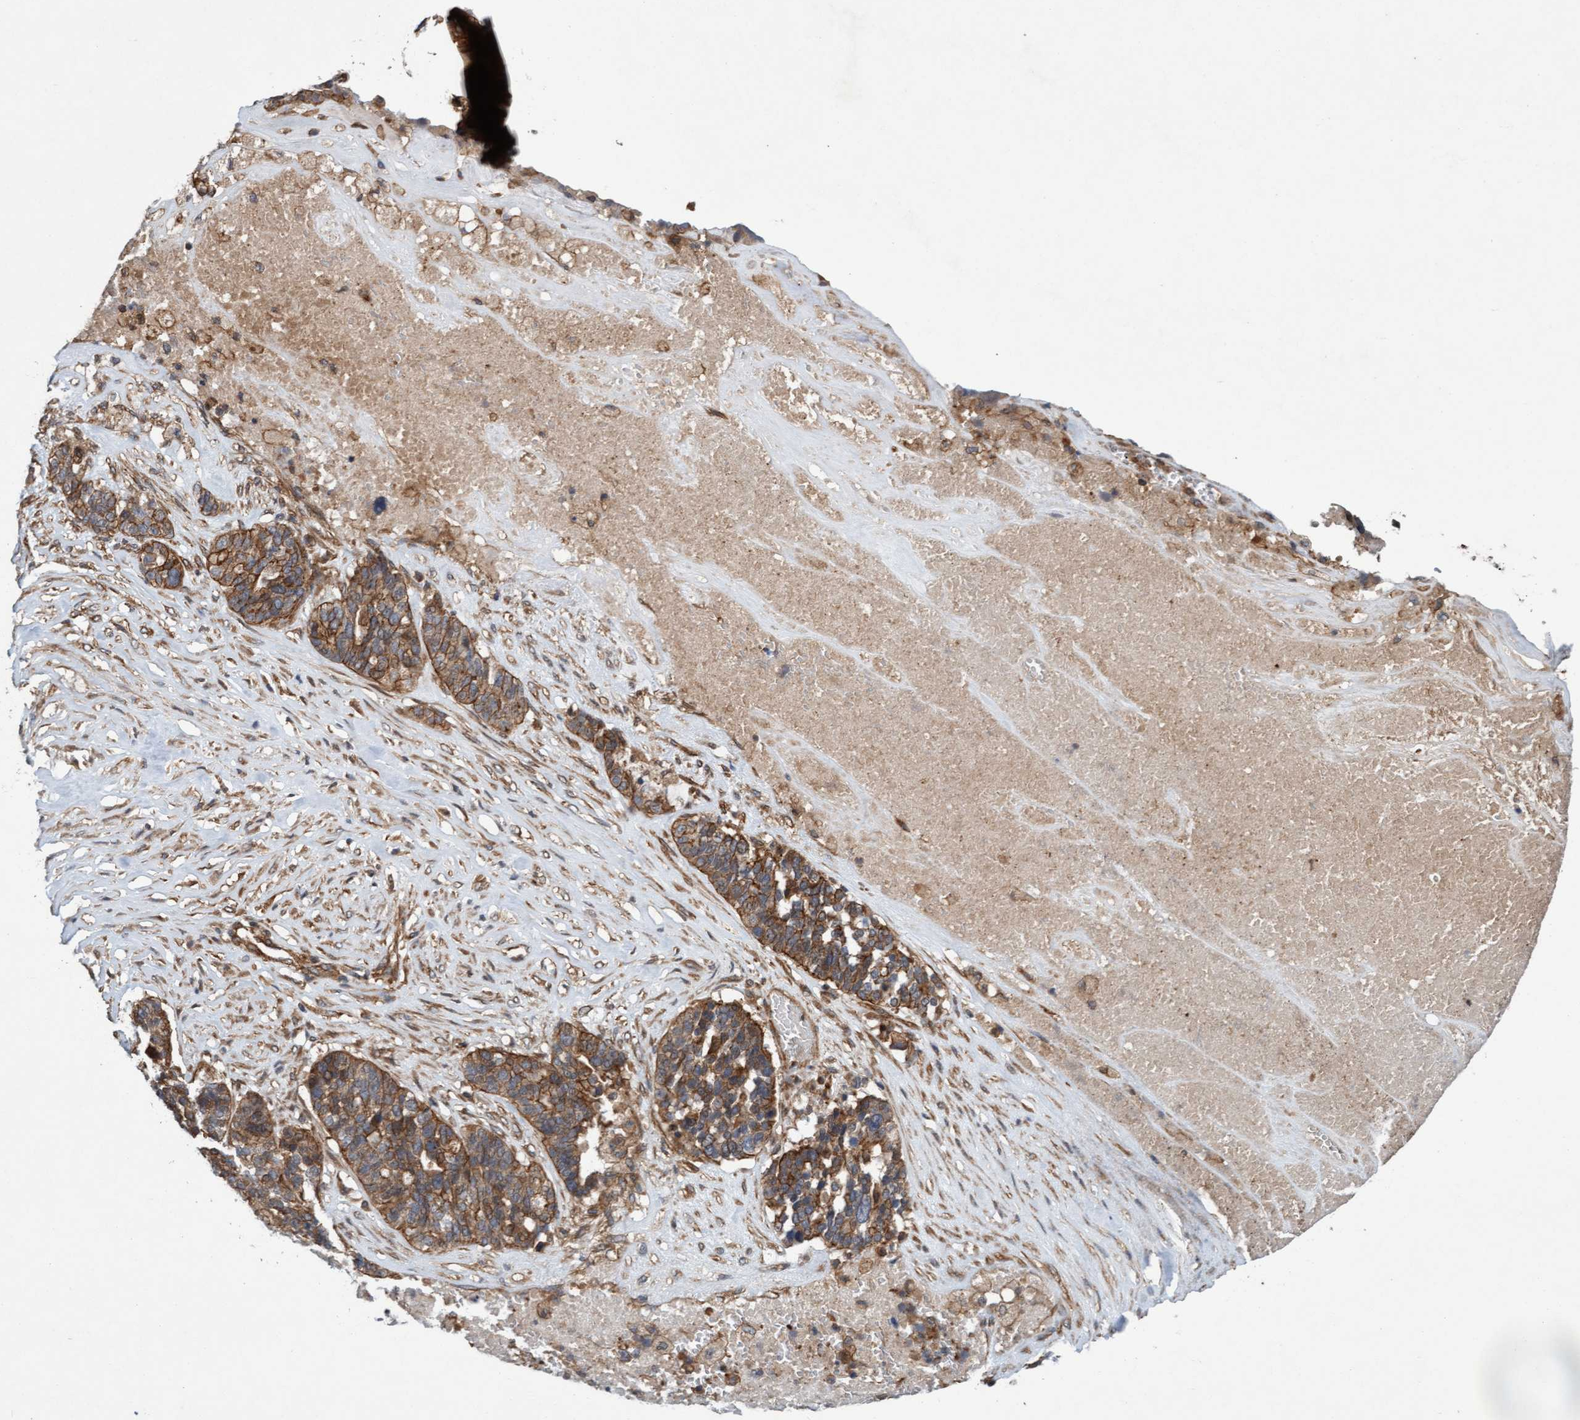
{"staining": {"intensity": "moderate", "quantity": ">75%", "location": "cytoplasmic/membranous"}, "tissue": "ovarian cancer", "cell_type": "Tumor cells", "image_type": "cancer", "snomed": [{"axis": "morphology", "description": "Cystadenocarcinoma, serous, NOS"}, {"axis": "topography", "description": "Ovary"}], "caption": "Protein expression analysis of human ovarian serous cystadenocarcinoma reveals moderate cytoplasmic/membranous expression in about >75% of tumor cells.", "gene": "ERAL1", "patient": {"sex": "female", "age": 59}}